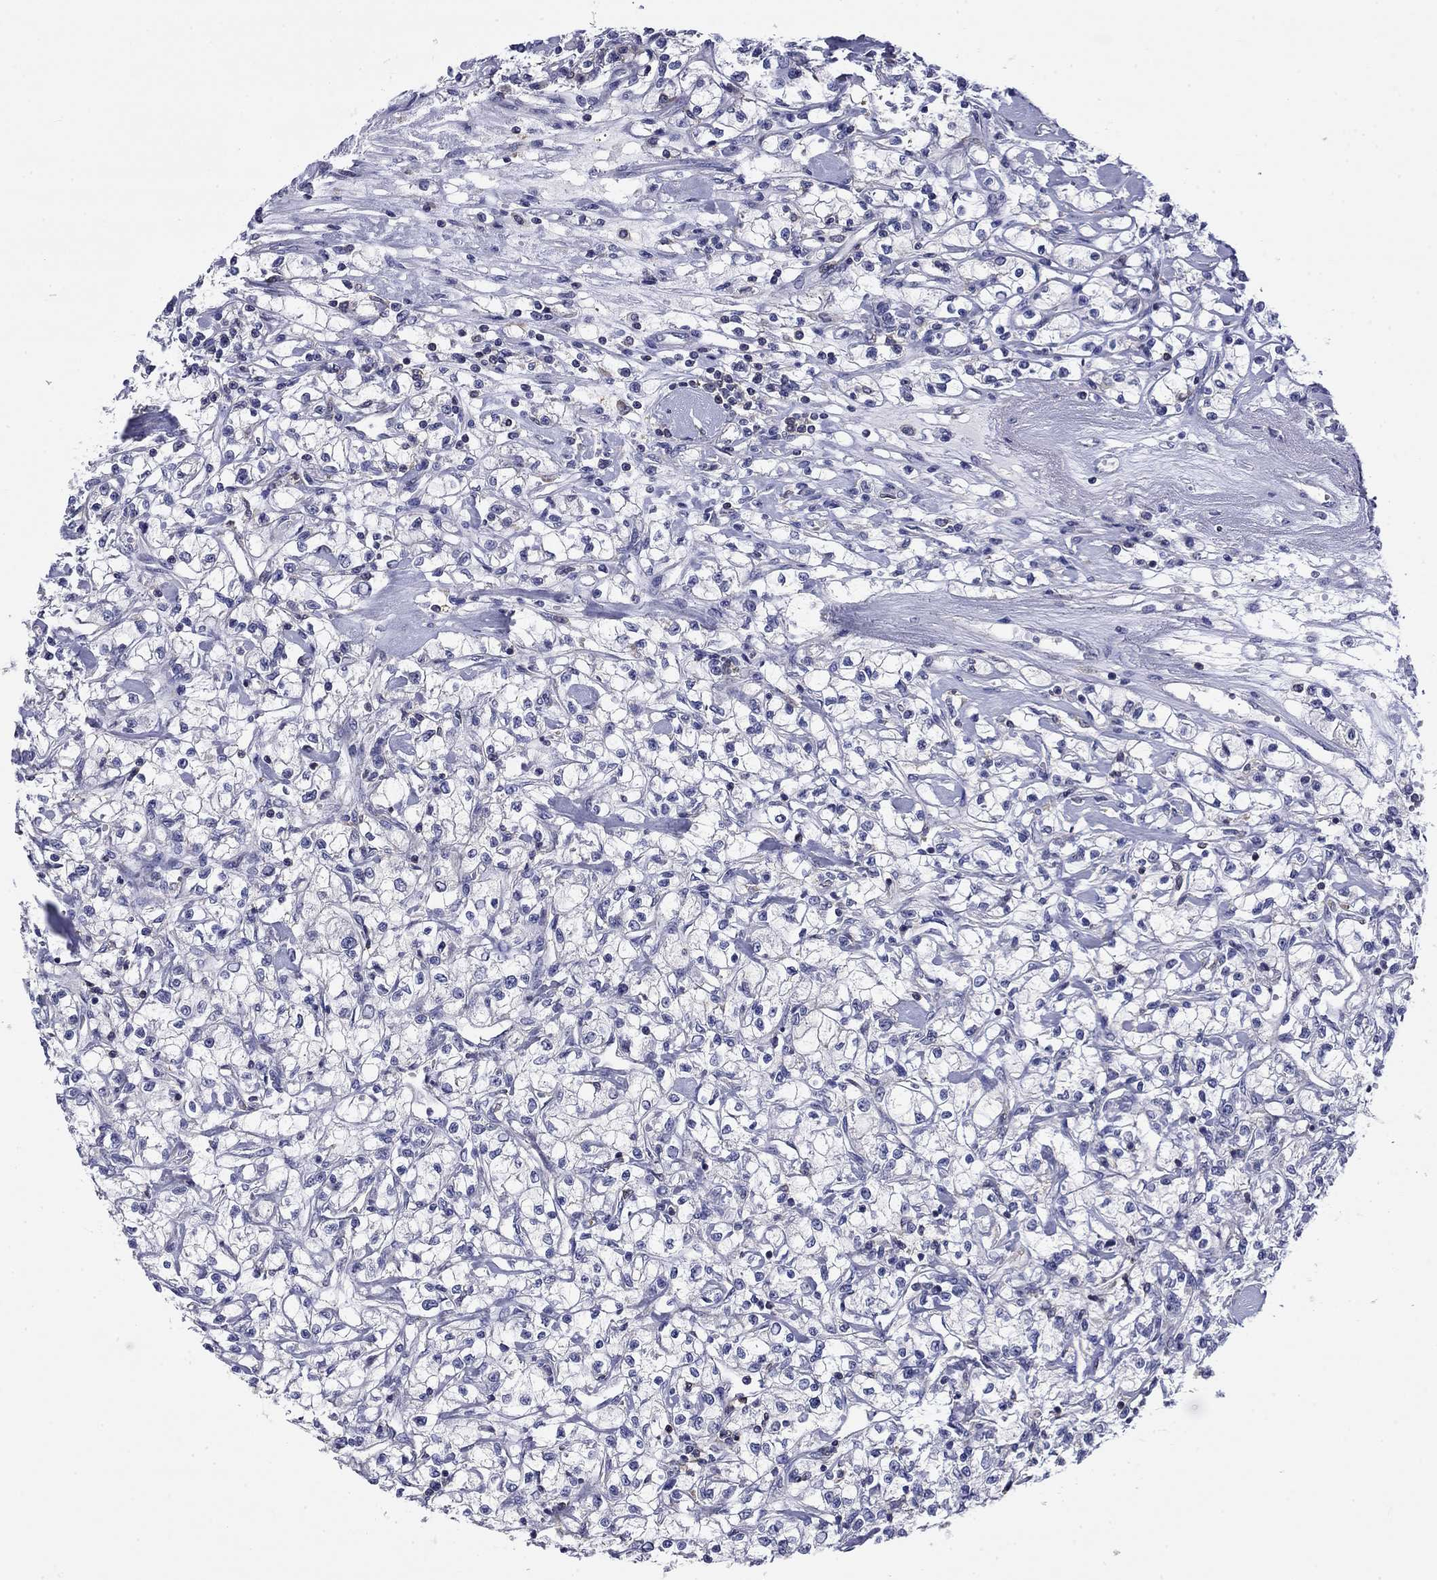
{"staining": {"intensity": "negative", "quantity": "none", "location": "none"}, "tissue": "renal cancer", "cell_type": "Tumor cells", "image_type": "cancer", "snomed": [{"axis": "morphology", "description": "Adenocarcinoma, NOS"}, {"axis": "topography", "description": "Kidney"}], "caption": "A micrograph of renal cancer (adenocarcinoma) stained for a protein reveals no brown staining in tumor cells.", "gene": "POU2F2", "patient": {"sex": "female", "age": 59}}